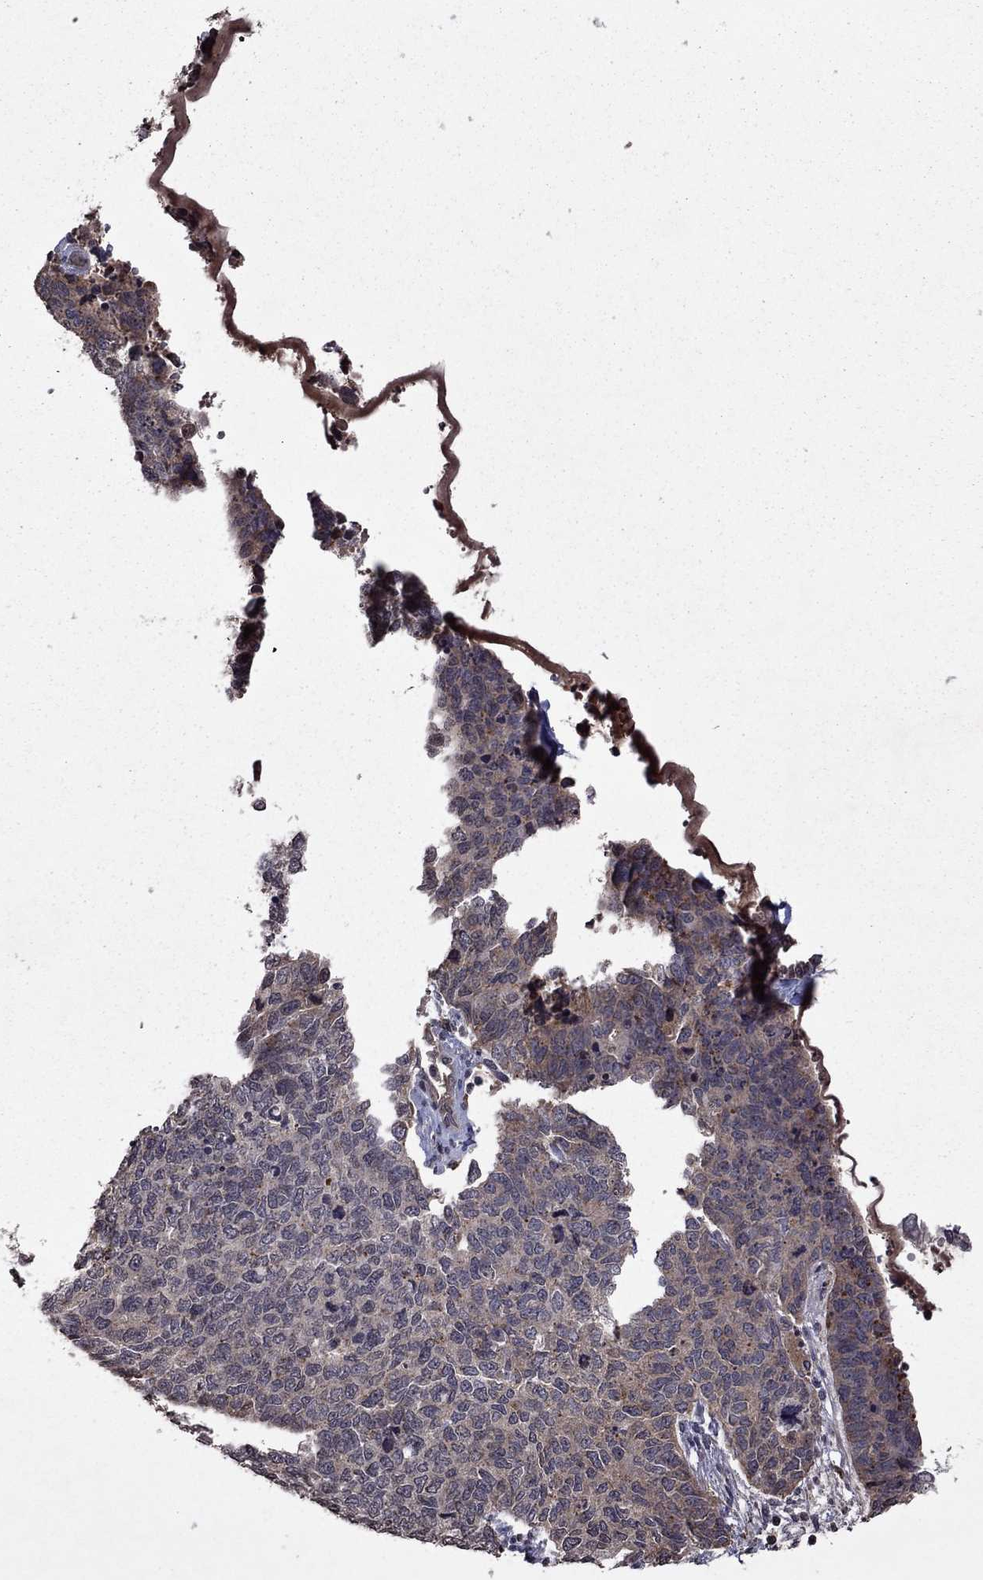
{"staining": {"intensity": "negative", "quantity": "none", "location": "none"}, "tissue": "cervical cancer", "cell_type": "Tumor cells", "image_type": "cancer", "snomed": [{"axis": "morphology", "description": "Squamous cell carcinoma, NOS"}, {"axis": "topography", "description": "Cervix"}], "caption": "The photomicrograph shows no staining of tumor cells in squamous cell carcinoma (cervical). (DAB (3,3'-diaminobenzidine) IHC, high magnification).", "gene": "NLGN1", "patient": {"sex": "female", "age": 63}}